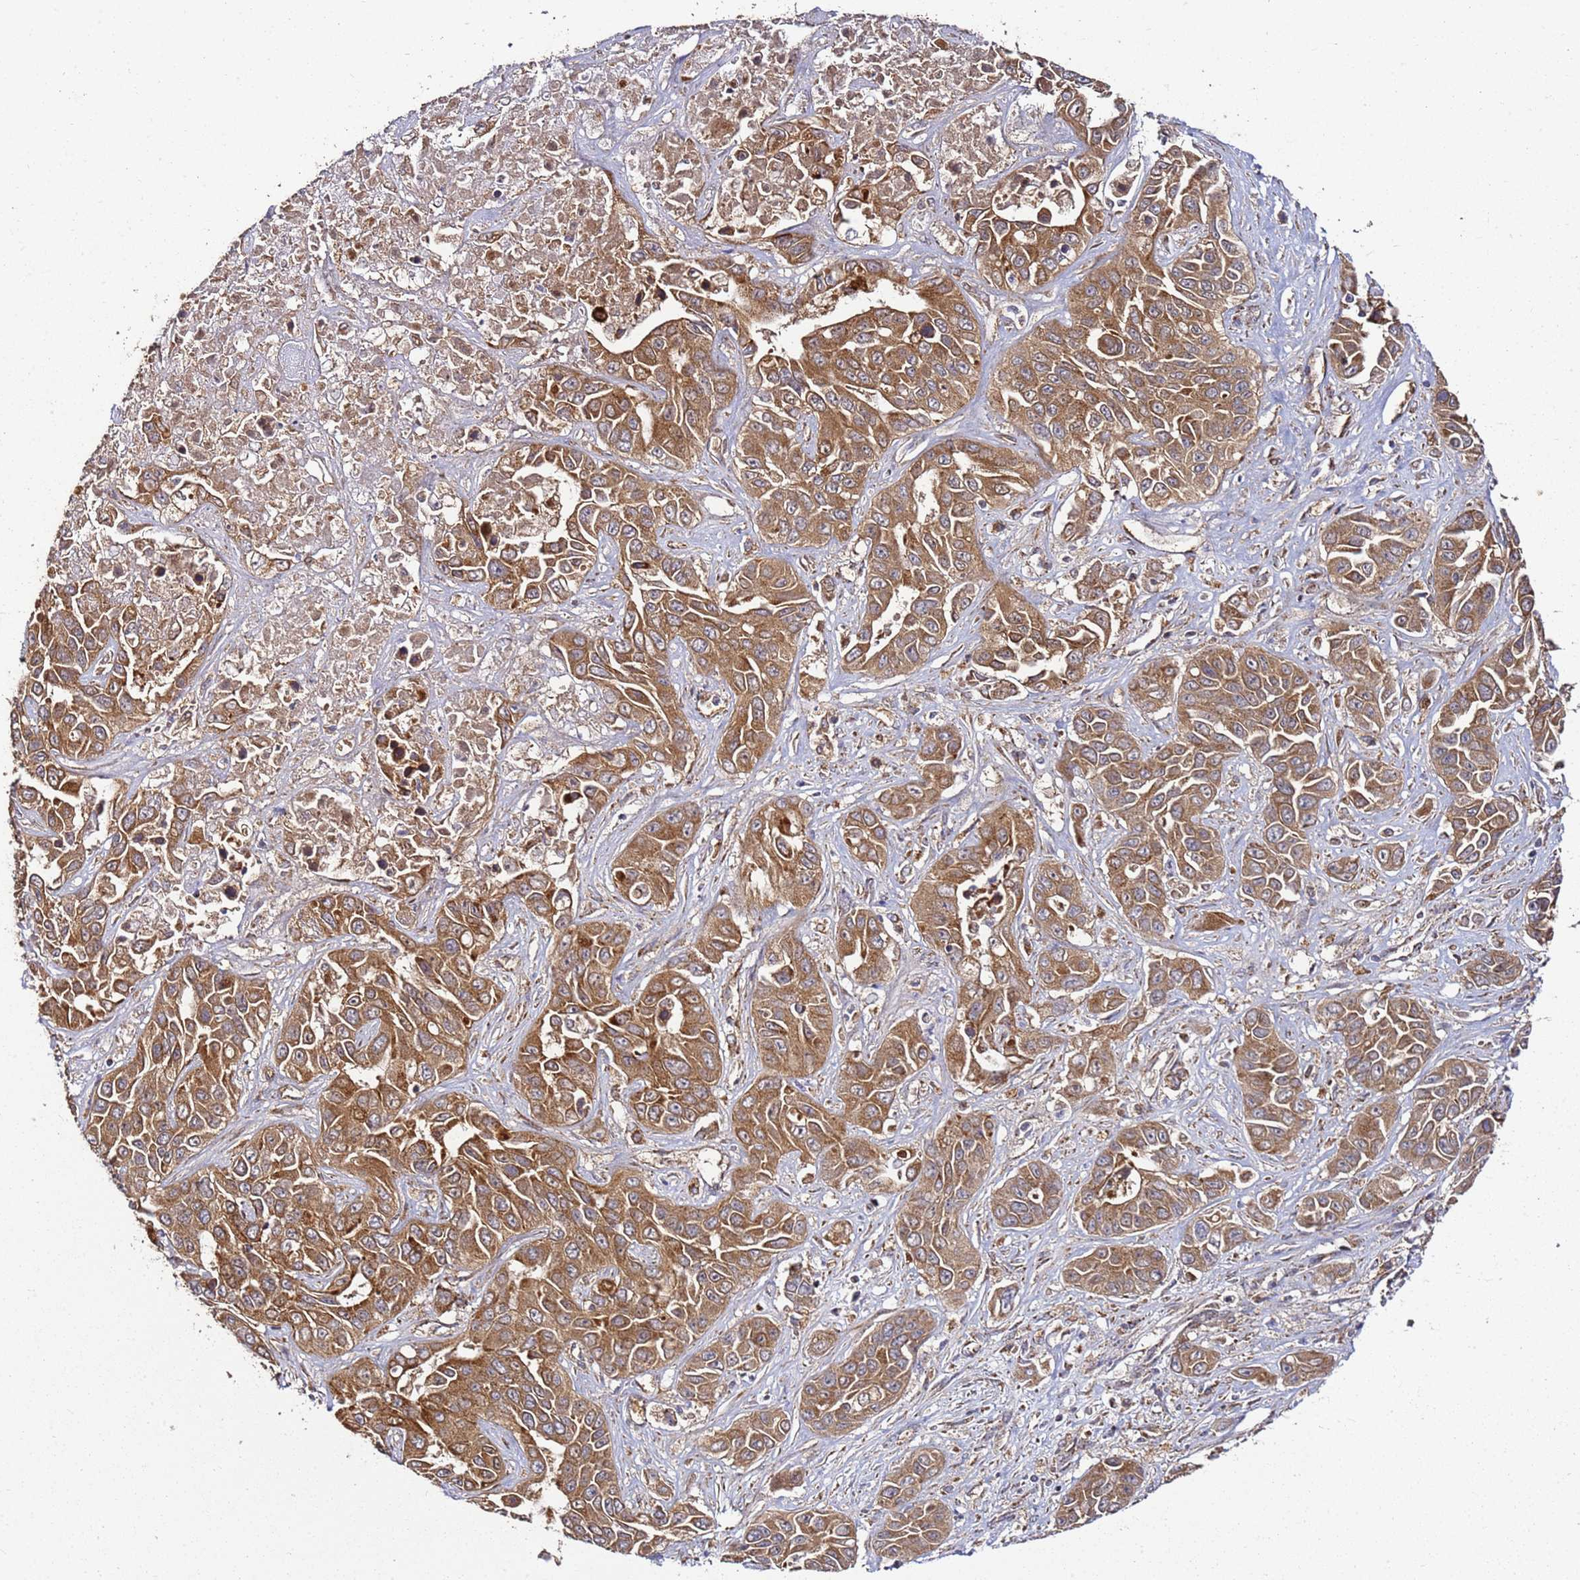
{"staining": {"intensity": "strong", "quantity": ">75%", "location": "cytoplasmic/membranous"}, "tissue": "liver cancer", "cell_type": "Tumor cells", "image_type": "cancer", "snomed": [{"axis": "morphology", "description": "Cholangiocarcinoma"}, {"axis": "topography", "description": "Liver"}], "caption": "A high amount of strong cytoplasmic/membranous expression is seen in about >75% of tumor cells in liver cancer (cholangiocarcinoma) tissue. The protein of interest is stained brown, and the nuclei are stained in blue (DAB (3,3'-diaminobenzidine) IHC with brightfield microscopy, high magnification).", "gene": "TM2D2", "patient": {"sex": "female", "age": 52}}